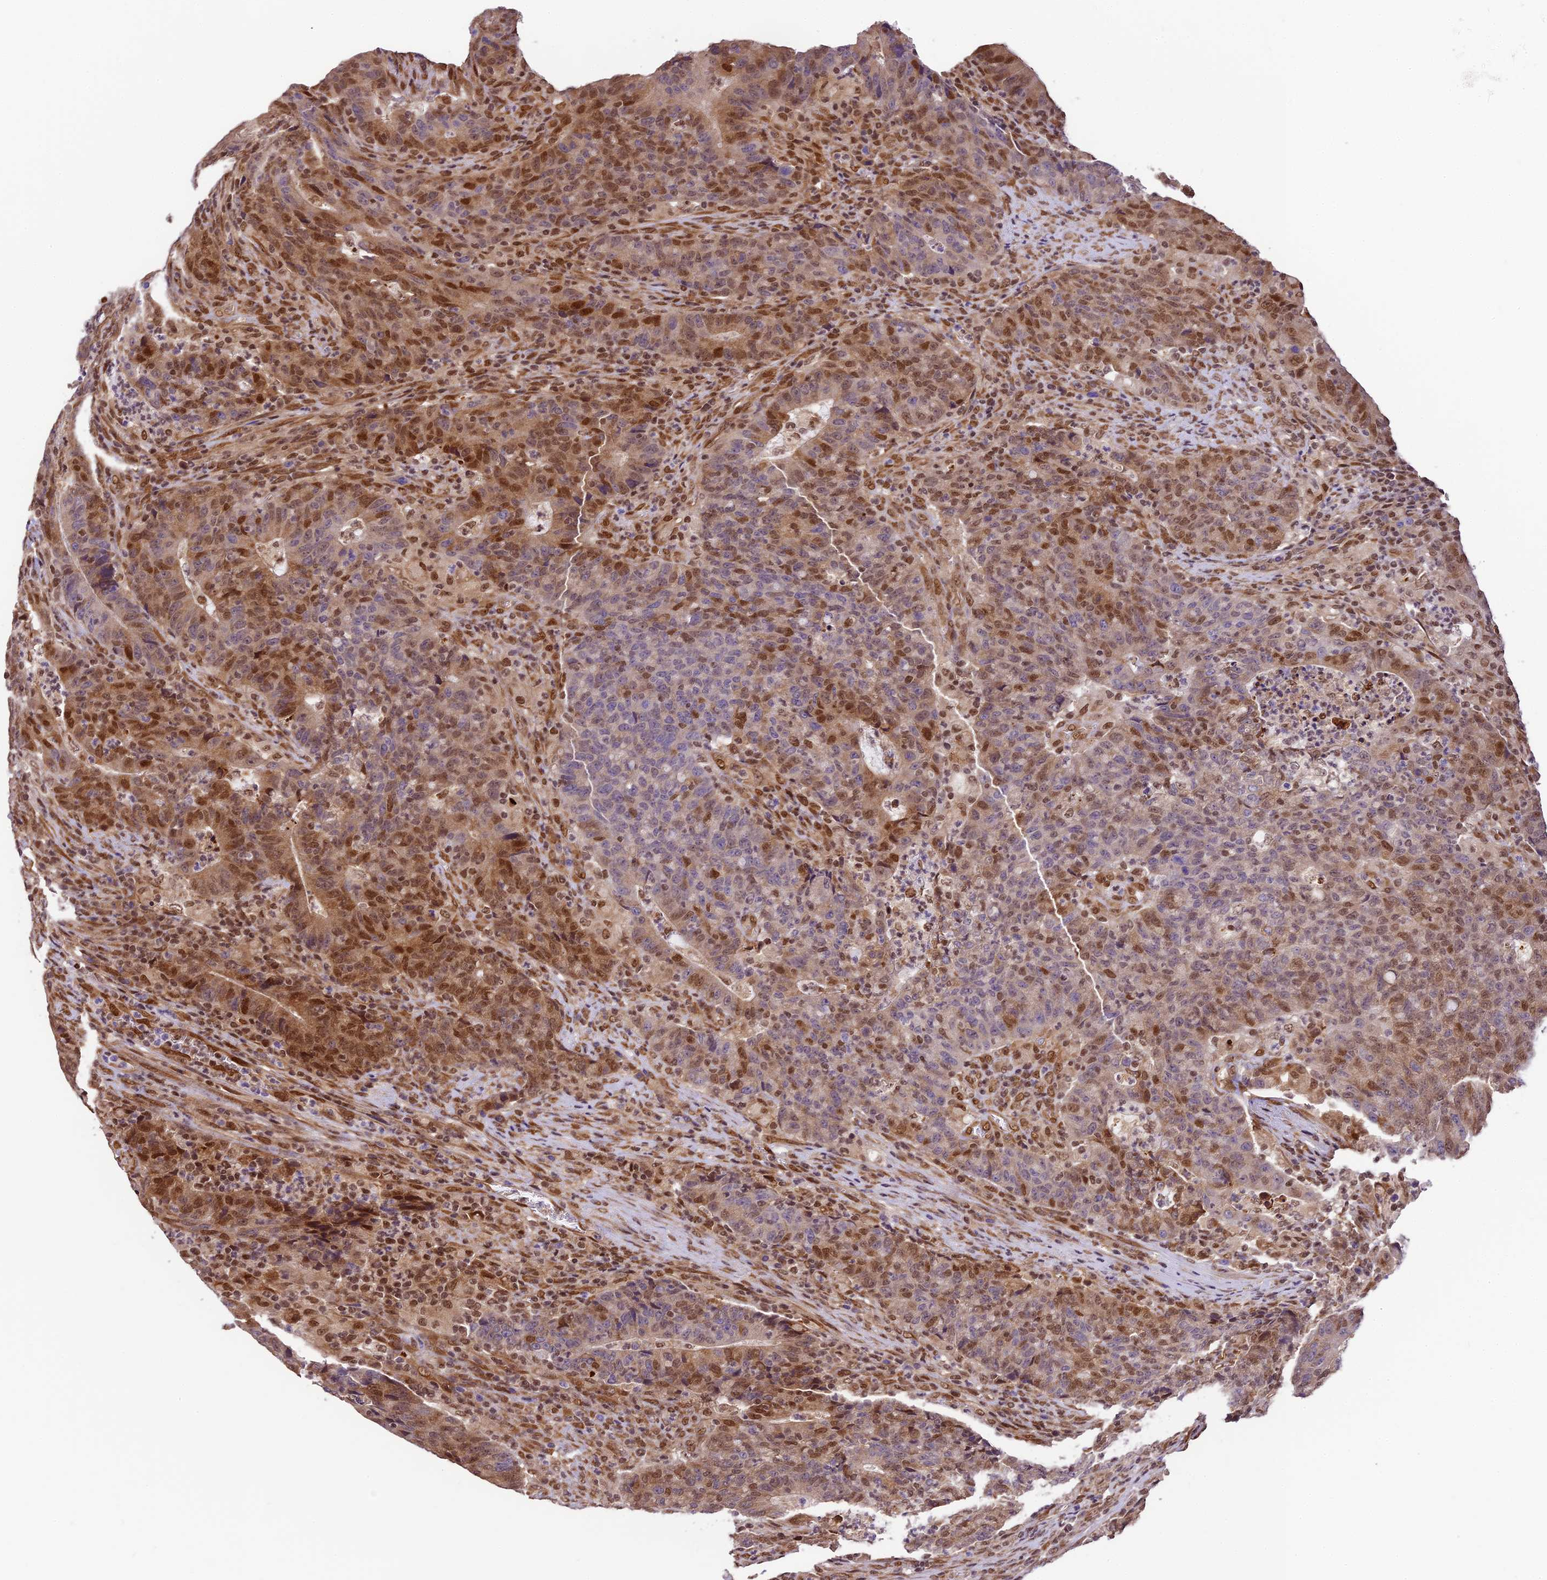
{"staining": {"intensity": "moderate", "quantity": "25%-75%", "location": "nuclear"}, "tissue": "colorectal cancer", "cell_type": "Tumor cells", "image_type": "cancer", "snomed": [{"axis": "morphology", "description": "Adenocarcinoma, NOS"}, {"axis": "topography", "description": "Colon"}], "caption": "A brown stain highlights moderate nuclear expression of a protein in adenocarcinoma (colorectal) tumor cells.", "gene": "TRIM22", "patient": {"sex": "female", "age": 75}}